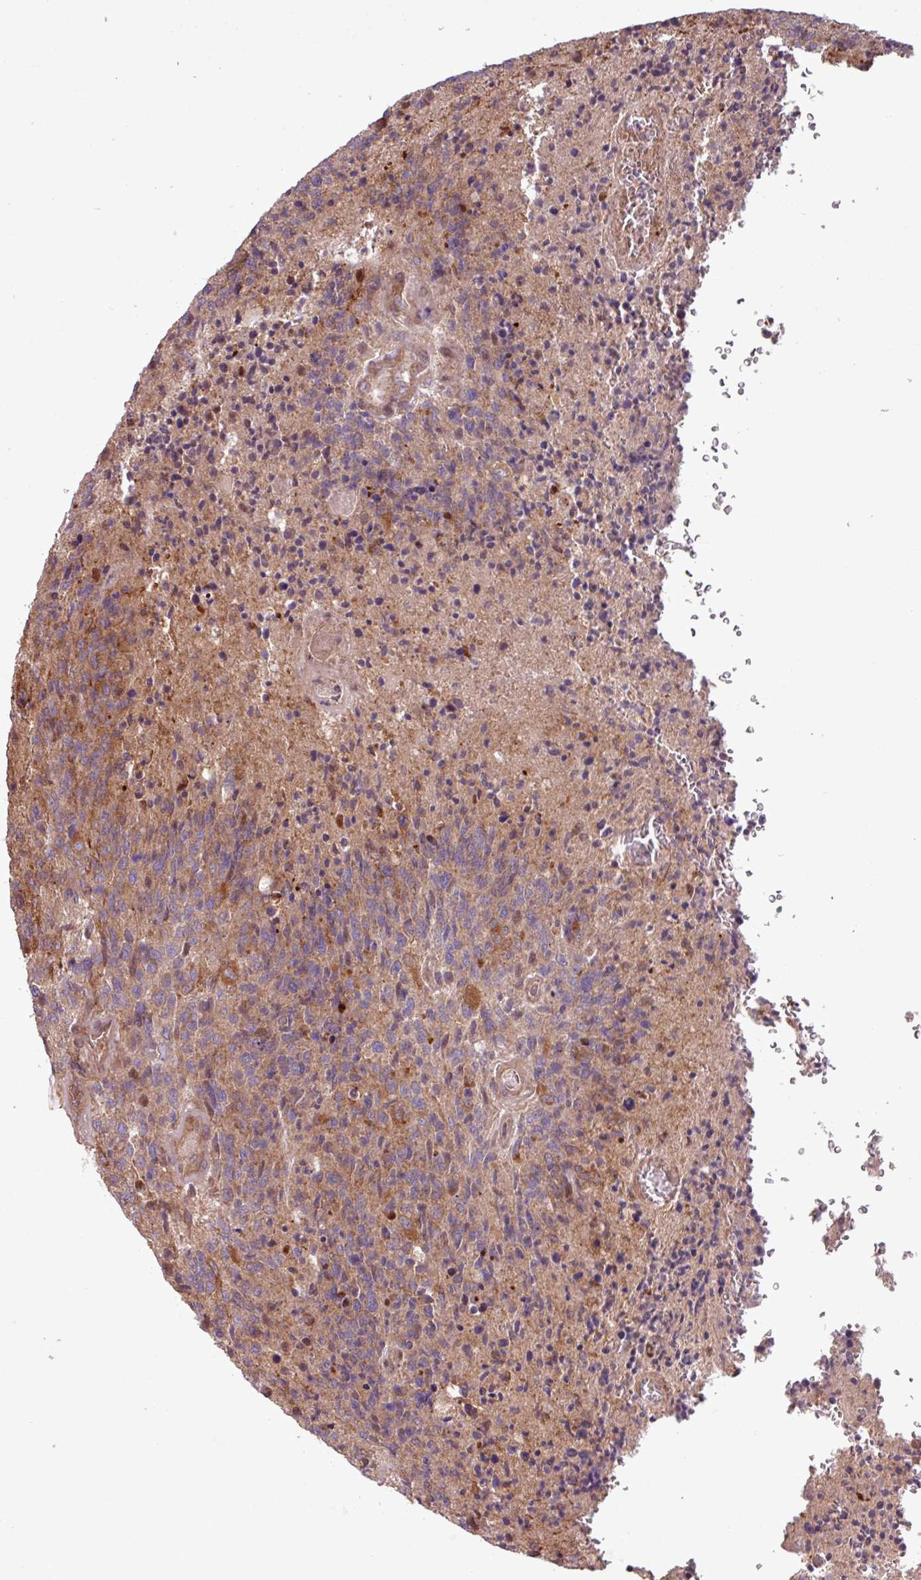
{"staining": {"intensity": "moderate", "quantity": "<25%", "location": "cytoplasmic/membranous"}, "tissue": "glioma", "cell_type": "Tumor cells", "image_type": "cancer", "snomed": [{"axis": "morphology", "description": "Glioma, malignant, High grade"}, {"axis": "topography", "description": "Brain"}], "caption": "Glioma was stained to show a protein in brown. There is low levels of moderate cytoplasmic/membranous expression in approximately <25% of tumor cells.", "gene": "PDPR", "patient": {"sex": "male", "age": 36}}